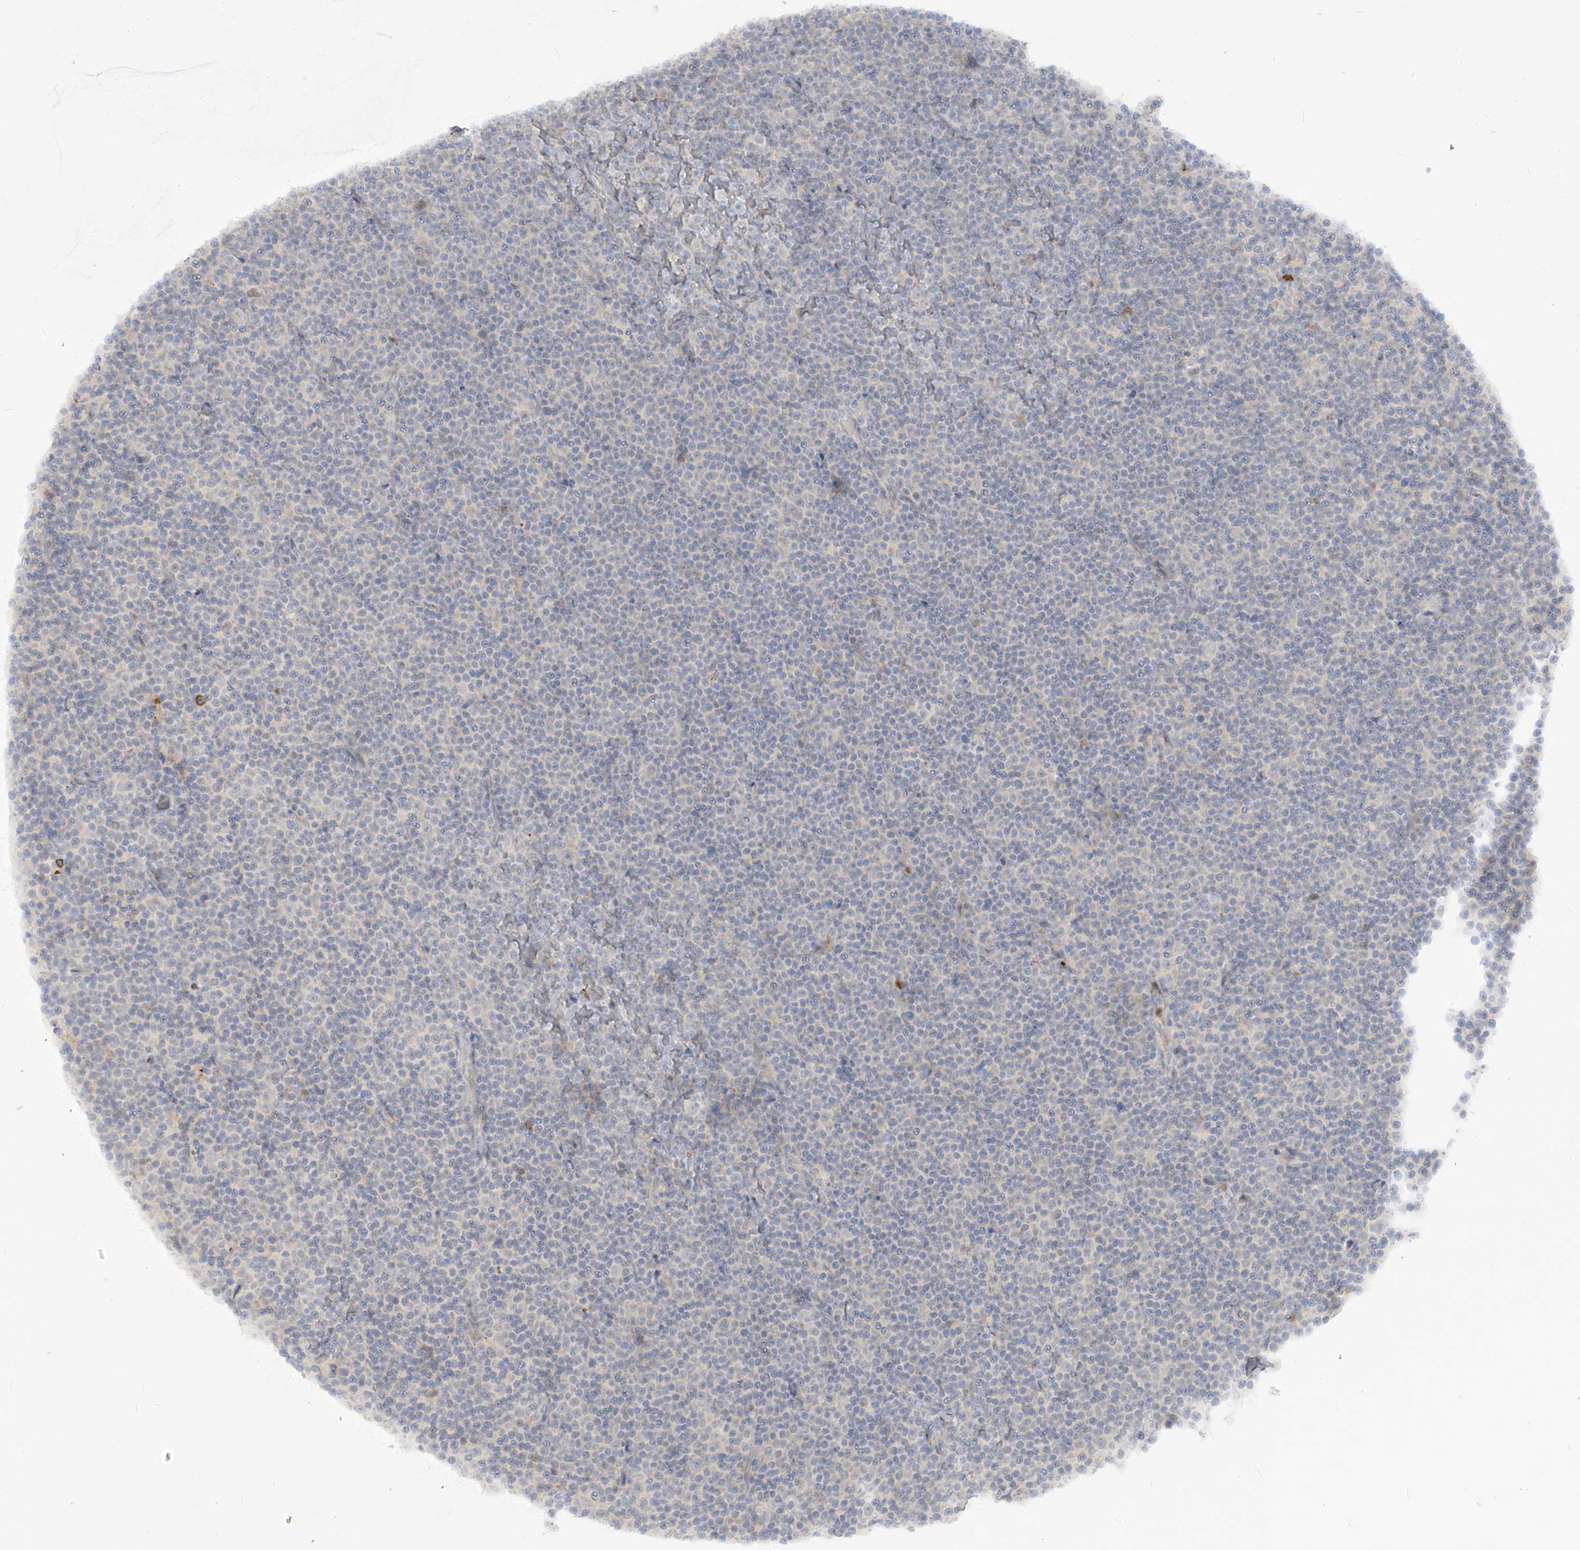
{"staining": {"intensity": "negative", "quantity": "none", "location": "none"}, "tissue": "lymphoma", "cell_type": "Tumor cells", "image_type": "cancer", "snomed": [{"axis": "morphology", "description": "Malignant lymphoma, non-Hodgkin's type, Low grade"}, {"axis": "topography", "description": "Lymph node"}], "caption": "Micrograph shows no protein positivity in tumor cells of lymphoma tissue. (DAB (3,3'-diaminobenzidine) immunohistochemistry (IHC) visualized using brightfield microscopy, high magnification).", "gene": "NOTO", "patient": {"sex": "female", "age": 67}}